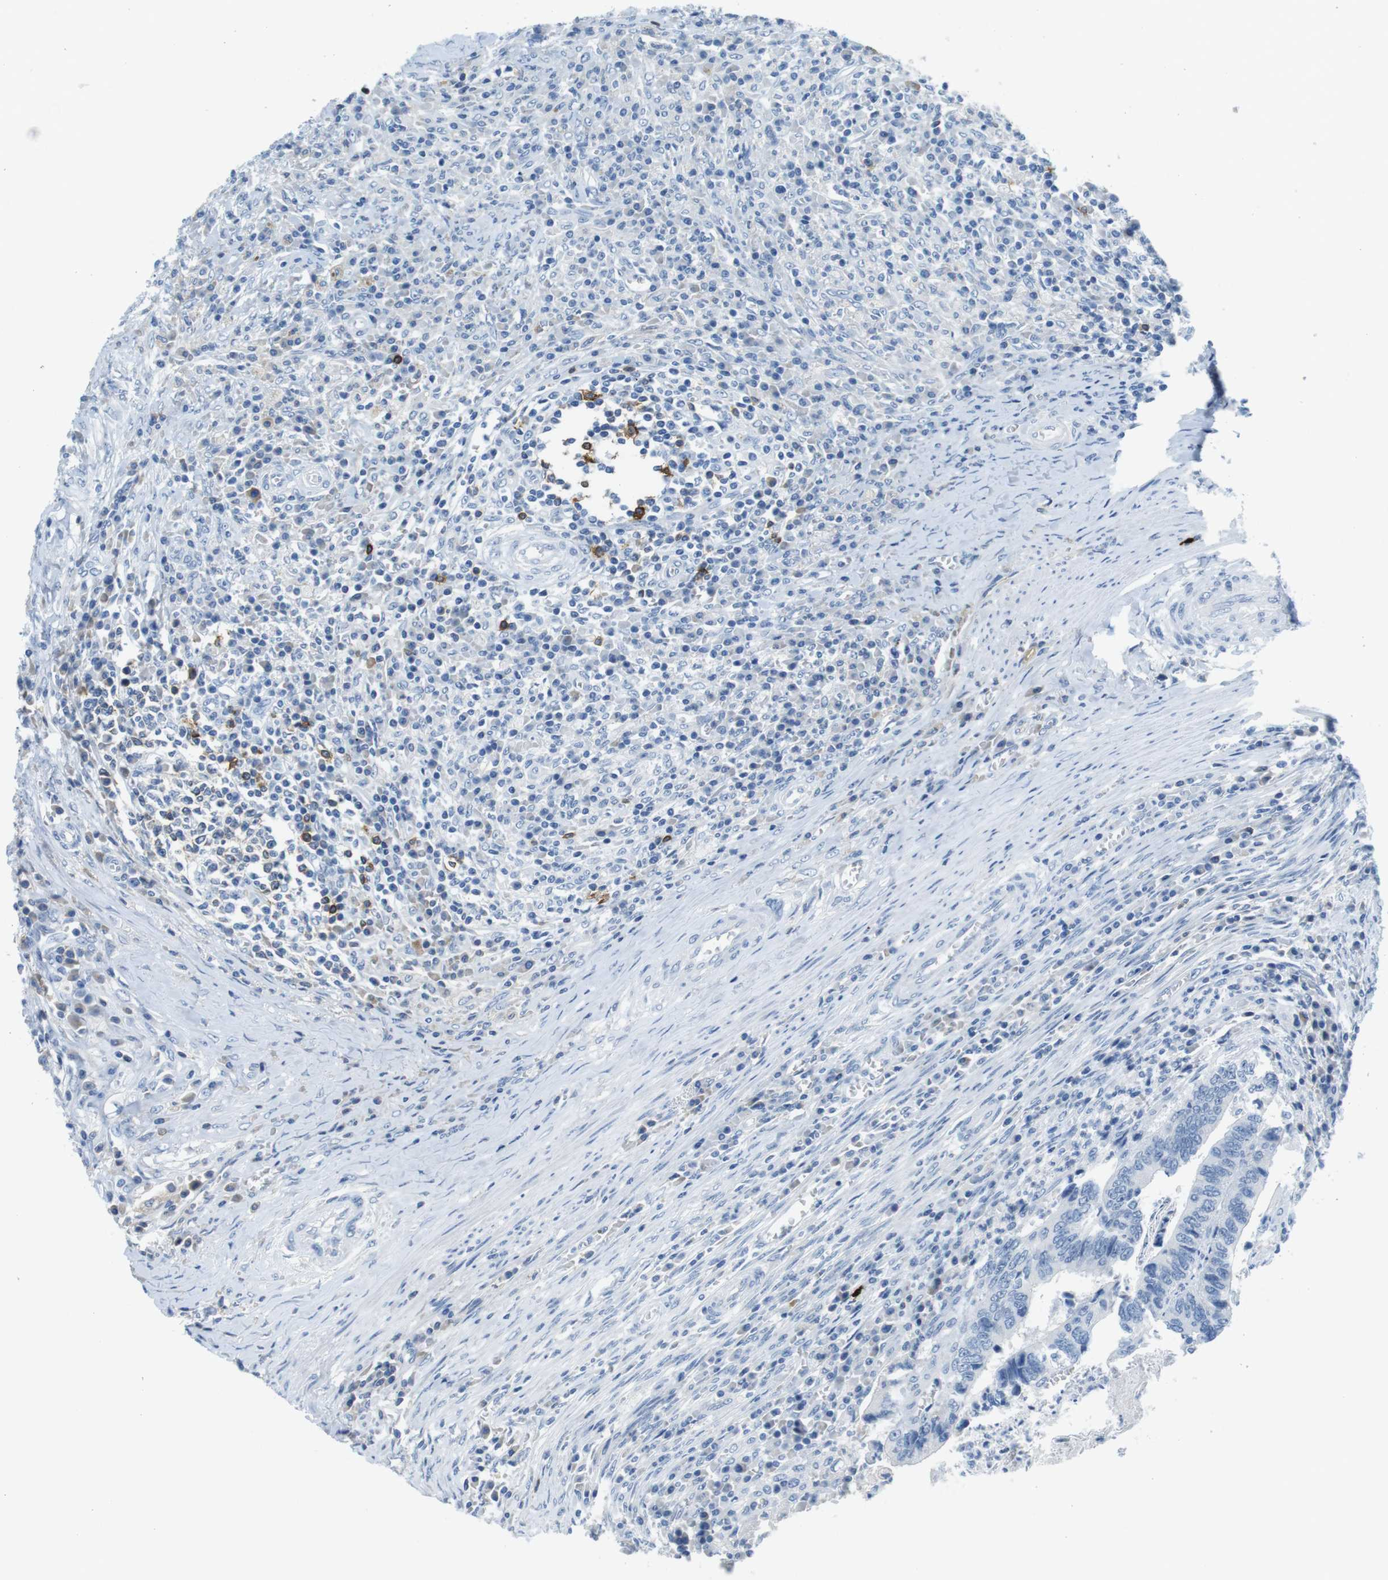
{"staining": {"intensity": "negative", "quantity": "none", "location": "none"}, "tissue": "colorectal cancer", "cell_type": "Tumor cells", "image_type": "cancer", "snomed": [{"axis": "morphology", "description": "Adenocarcinoma, NOS"}, {"axis": "topography", "description": "Colon"}], "caption": "Immunohistochemistry image of neoplastic tissue: human colorectal cancer (adenocarcinoma) stained with DAB reveals no significant protein expression in tumor cells. The staining is performed using DAB (3,3'-diaminobenzidine) brown chromogen with nuclei counter-stained in using hematoxylin.", "gene": "IGHD", "patient": {"sex": "male", "age": 72}}